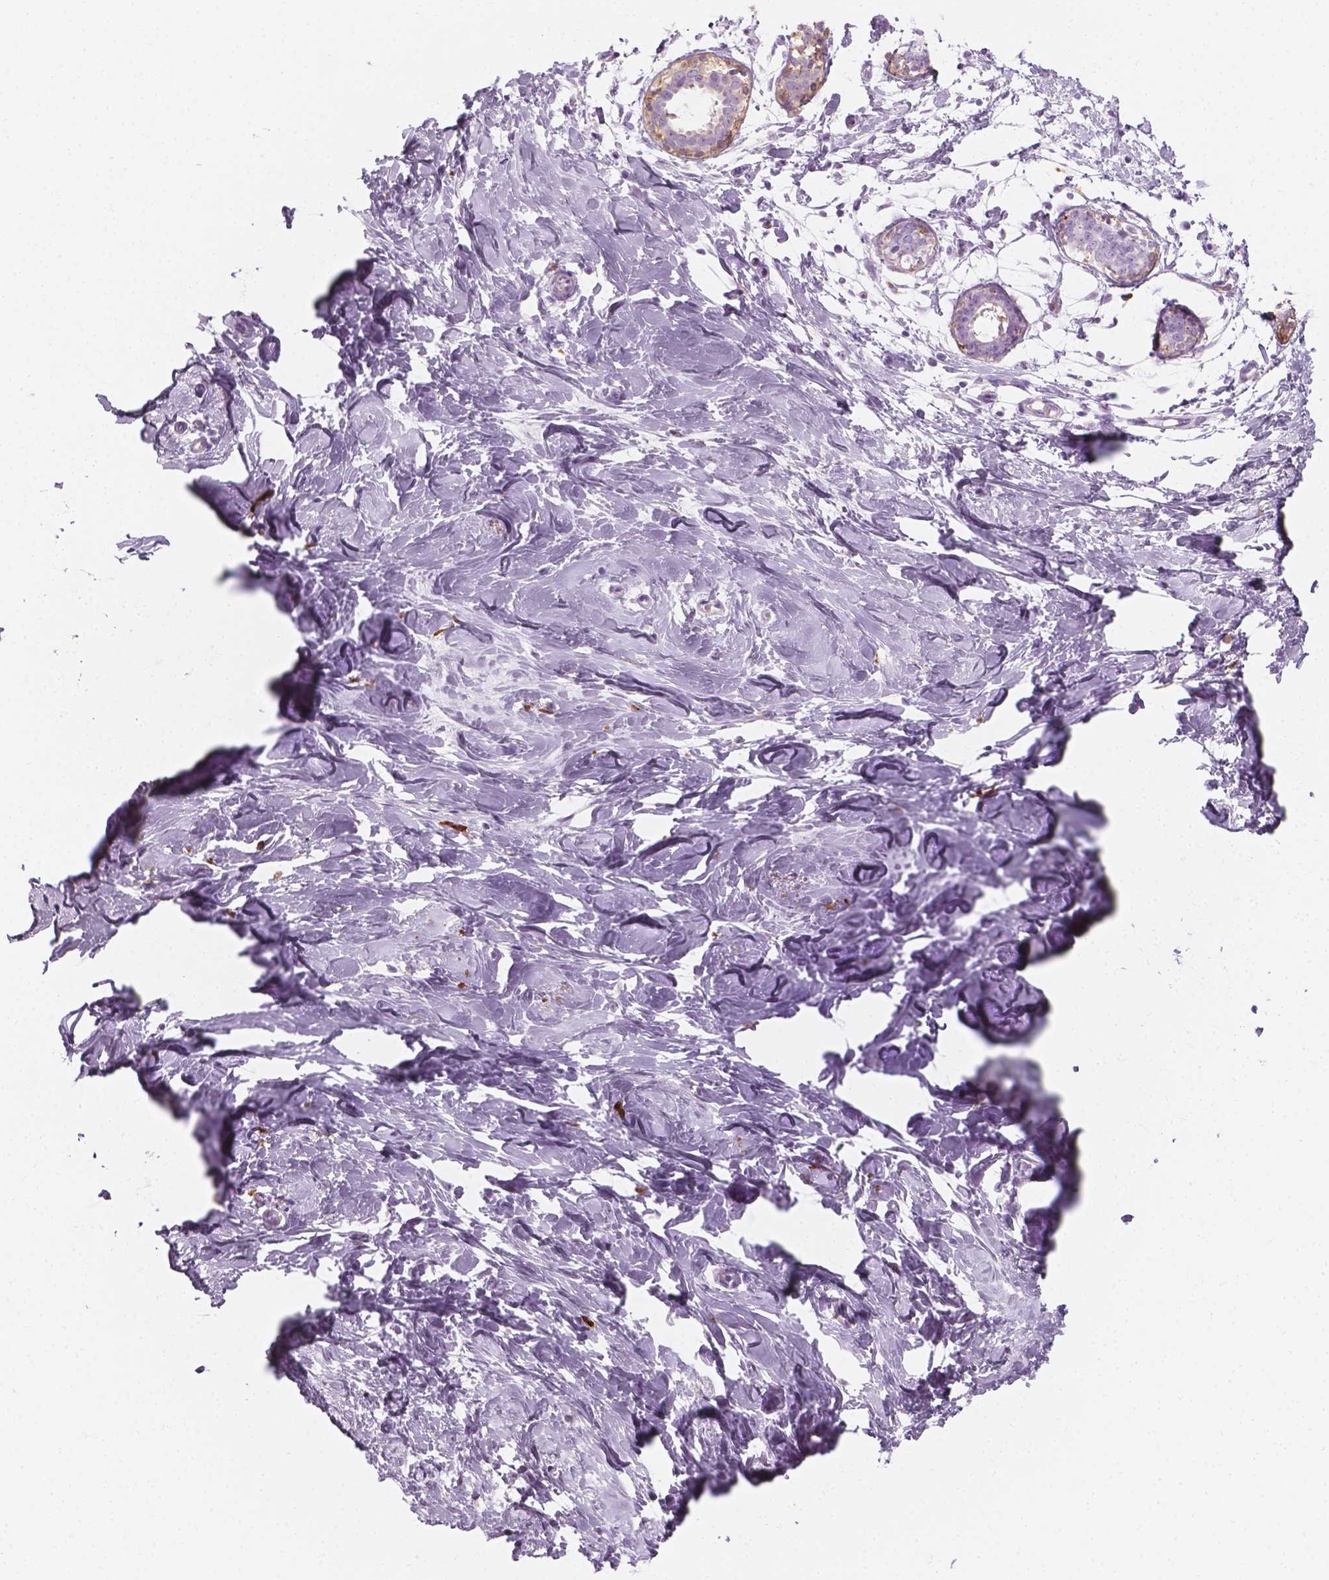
{"staining": {"intensity": "moderate", "quantity": ">75%", "location": "cytoplasmic/membranous"}, "tissue": "breast", "cell_type": "Adipocytes", "image_type": "normal", "snomed": [{"axis": "morphology", "description": "Normal tissue, NOS"}, {"axis": "topography", "description": "Breast"}], "caption": "A photomicrograph of breast stained for a protein exhibits moderate cytoplasmic/membranous brown staining in adipocytes. Immunohistochemistry stains the protein of interest in brown and the nuclei are stained blue.", "gene": "CES1", "patient": {"sex": "female", "age": 27}}